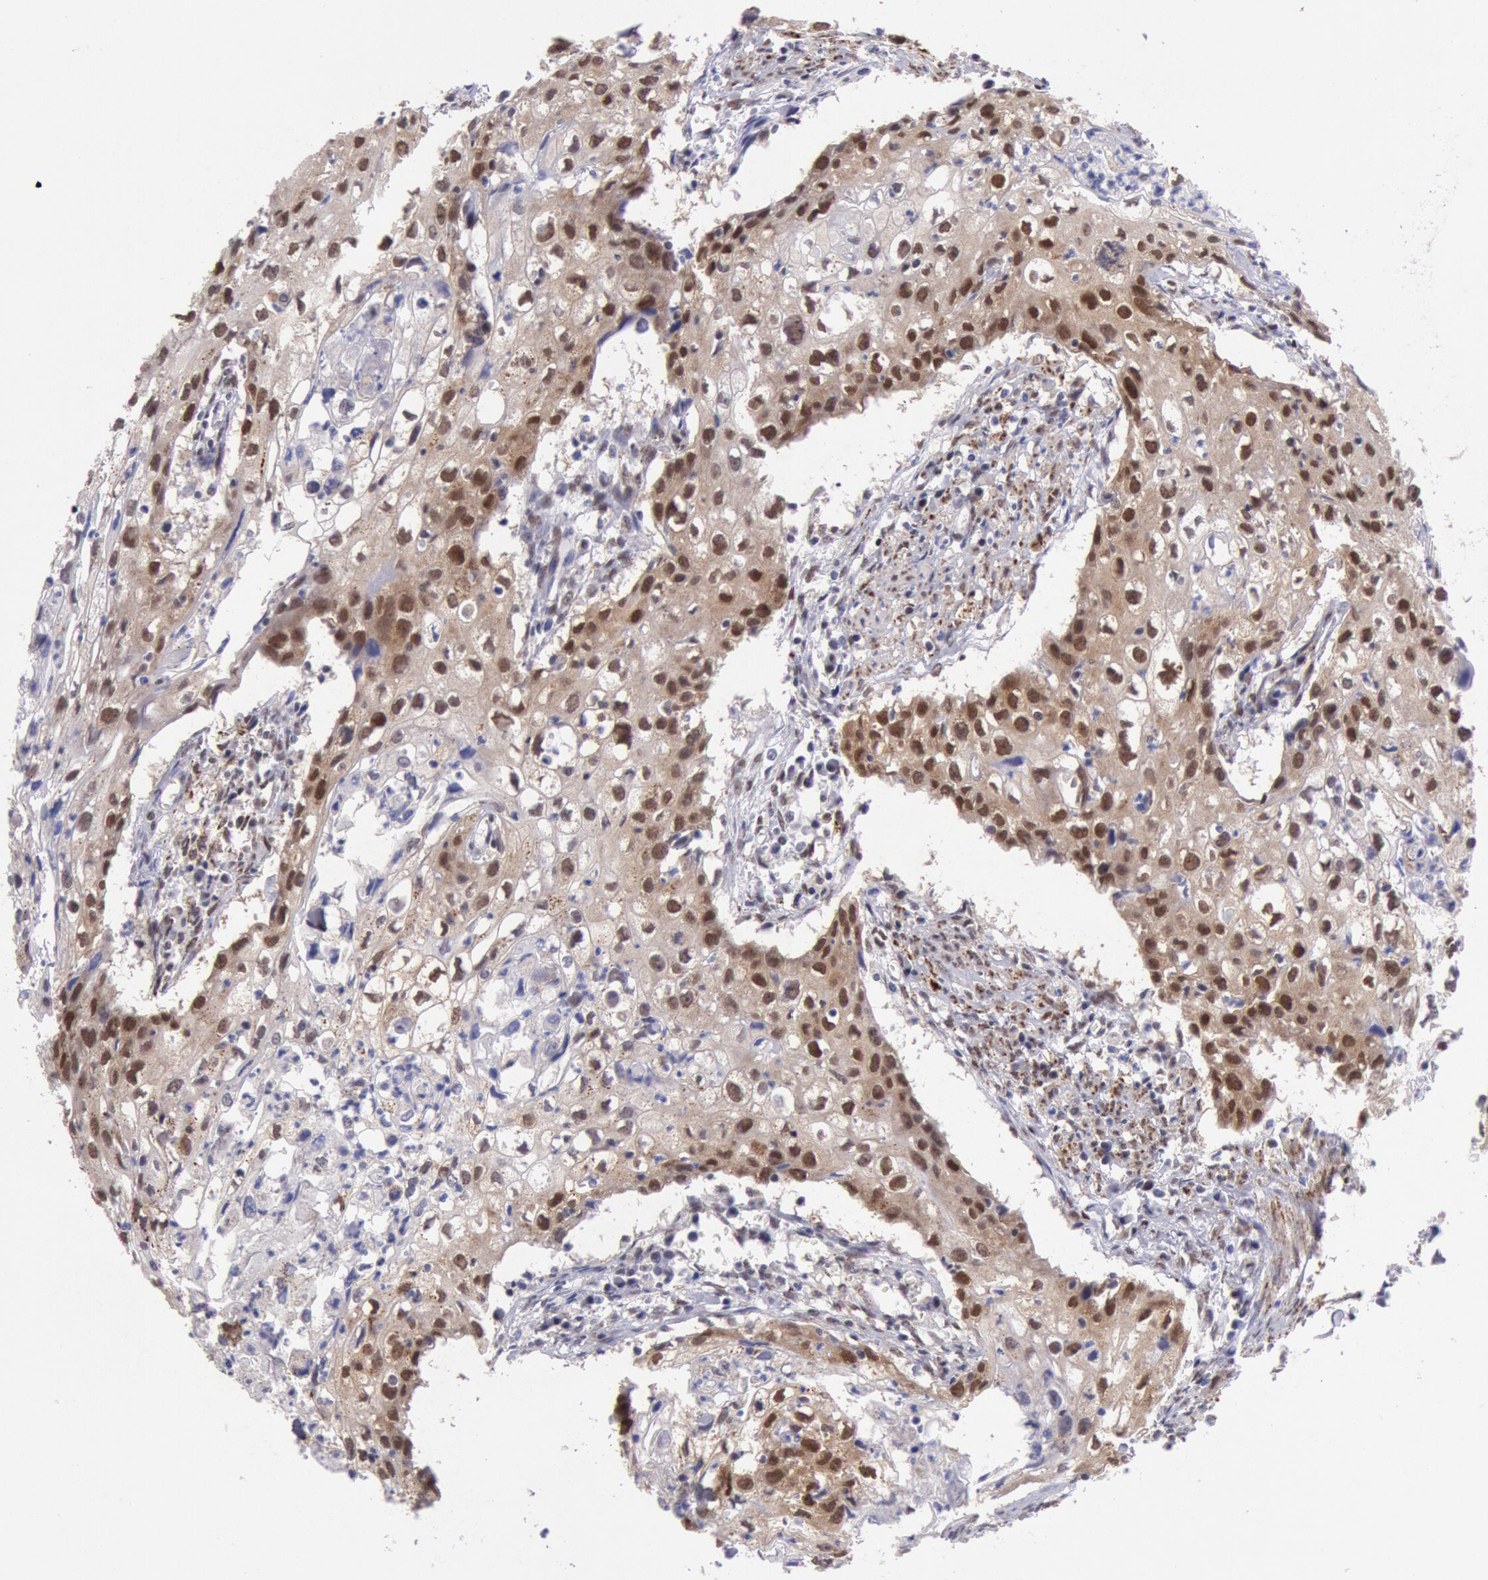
{"staining": {"intensity": "moderate", "quantity": "25%-75%", "location": "nuclear"}, "tissue": "urothelial cancer", "cell_type": "Tumor cells", "image_type": "cancer", "snomed": [{"axis": "morphology", "description": "Urothelial carcinoma, High grade"}, {"axis": "topography", "description": "Urinary bladder"}], "caption": "Tumor cells display moderate nuclear expression in approximately 25%-75% of cells in high-grade urothelial carcinoma.", "gene": "CDKN2B", "patient": {"sex": "male", "age": 54}}